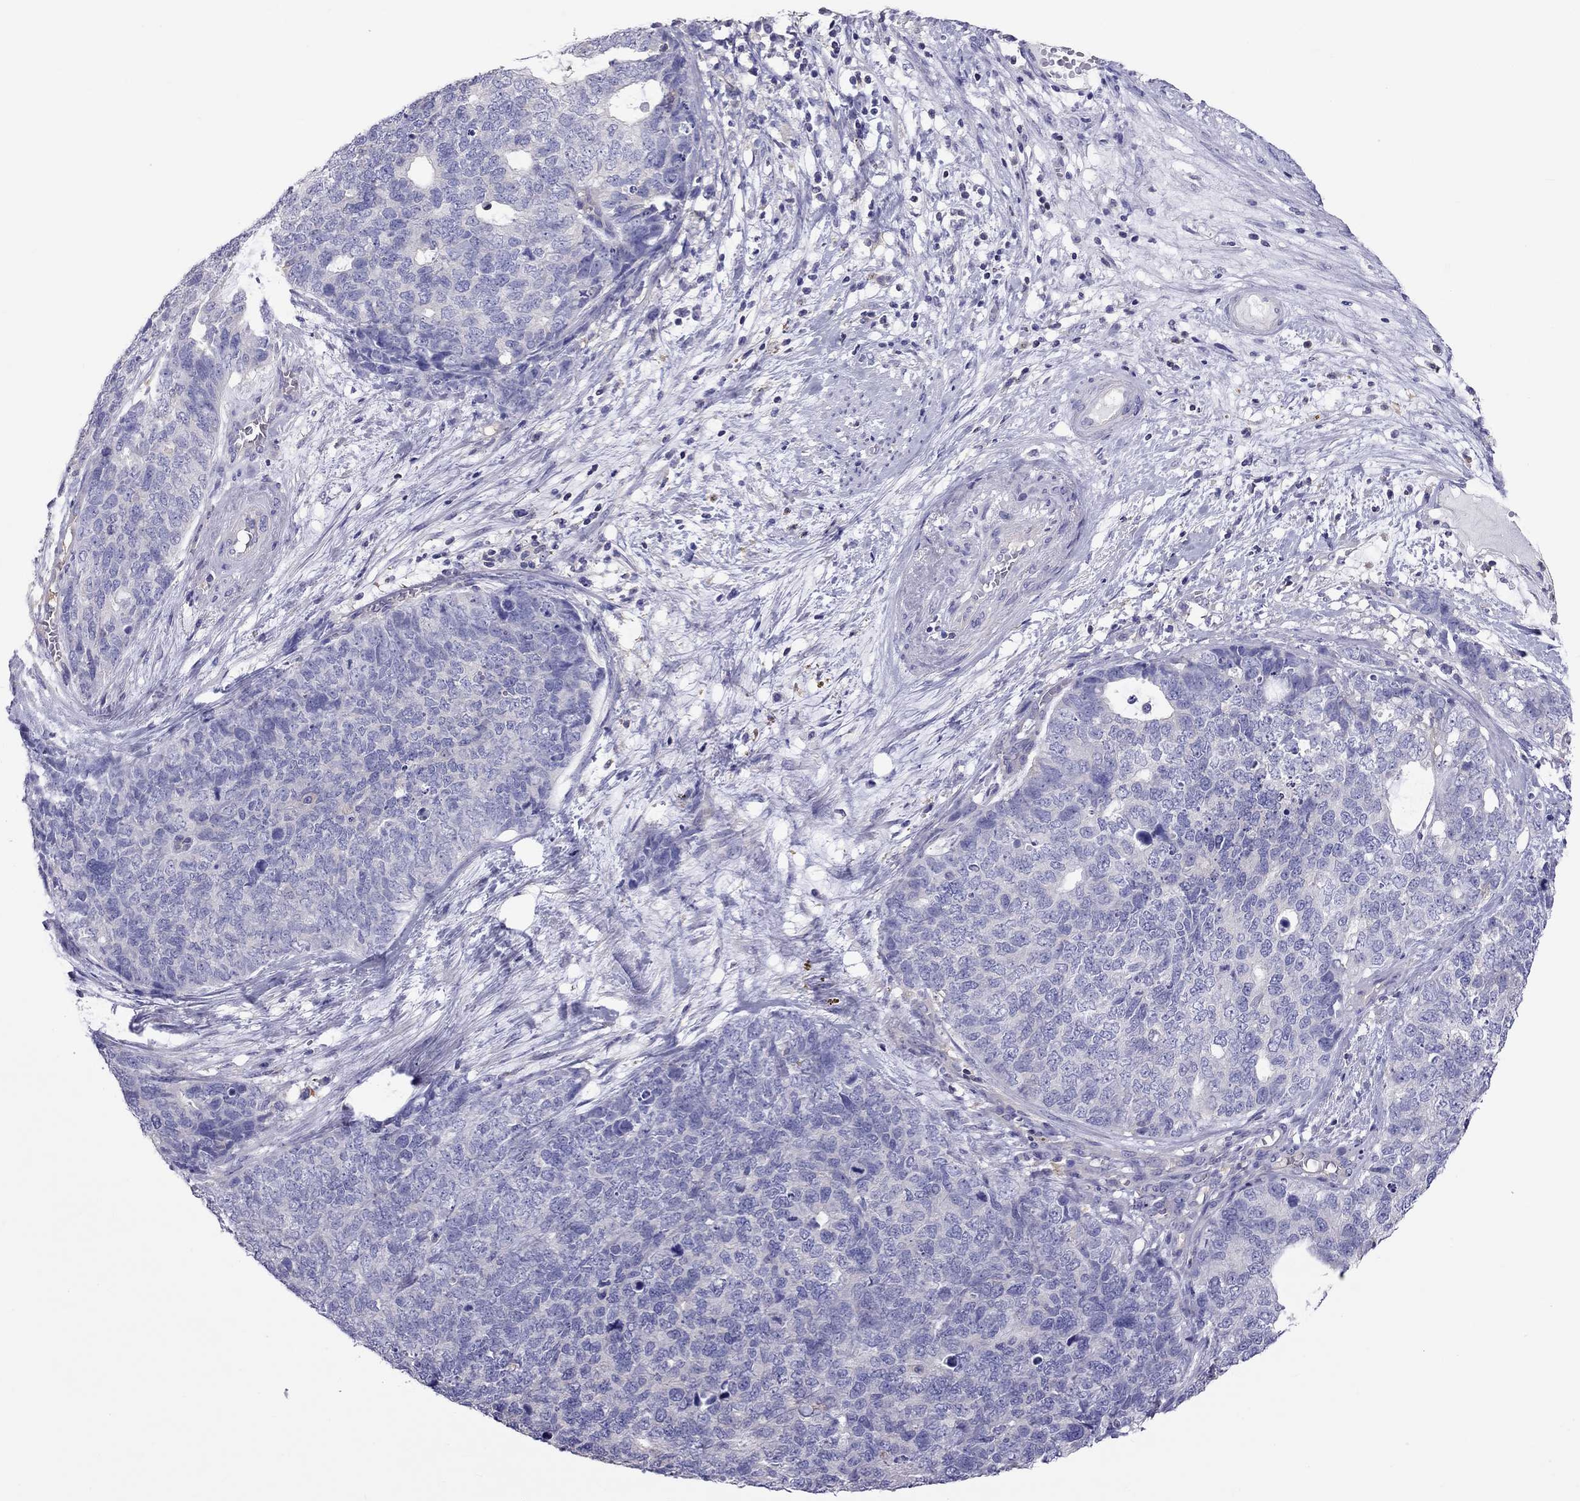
{"staining": {"intensity": "negative", "quantity": "none", "location": "none"}, "tissue": "cervical cancer", "cell_type": "Tumor cells", "image_type": "cancer", "snomed": [{"axis": "morphology", "description": "Squamous cell carcinoma, NOS"}, {"axis": "topography", "description": "Cervix"}], "caption": "Immunohistochemistry (IHC) image of neoplastic tissue: cervical cancer stained with DAB exhibits no significant protein staining in tumor cells. (IHC, brightfield microscopy, high magnification).", "gene": "TEX22", "patient": {"sex": "female", "age": 63}}